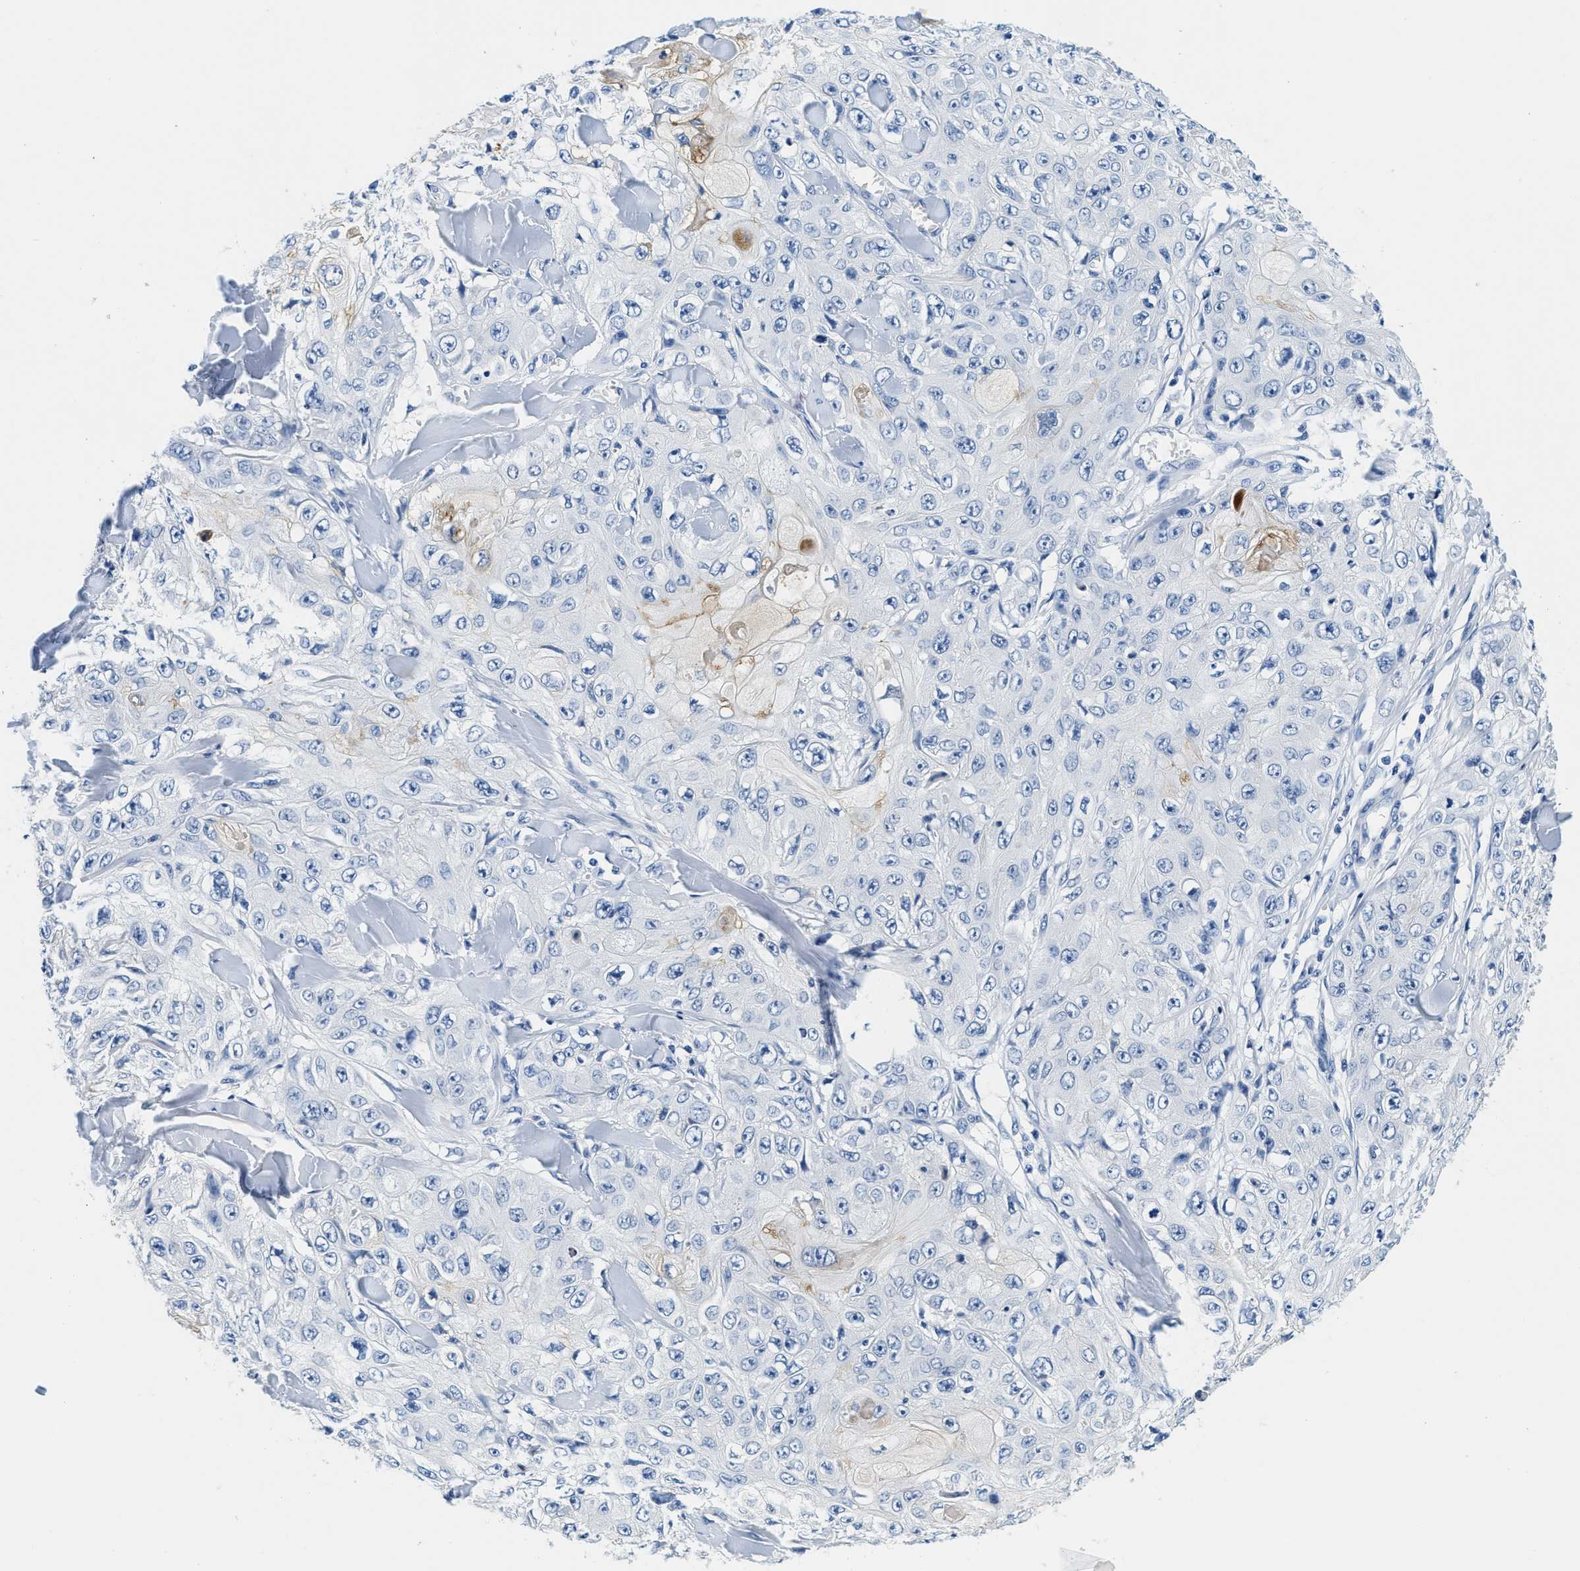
{"staining": {"intensity": "weak", "quantity": "<25%", "location": "cytoplasmic/membranous"}, "tissue": "skin cancer", "cell_type": "Tumor cells", "image_type": "cancer", "snomed": [{"axis": "morphology", "description": "Squamous cell carcinoma, NOS"}, {"axis": "topography", "description": "Skin"}], "caption": "This is an IHC micrograph of human skin cancer (squamous cell carcinoma). There is no positivity in tumor cells.", "gene": "GSTM3", "patient": {"sex": "male", "age": 86}}